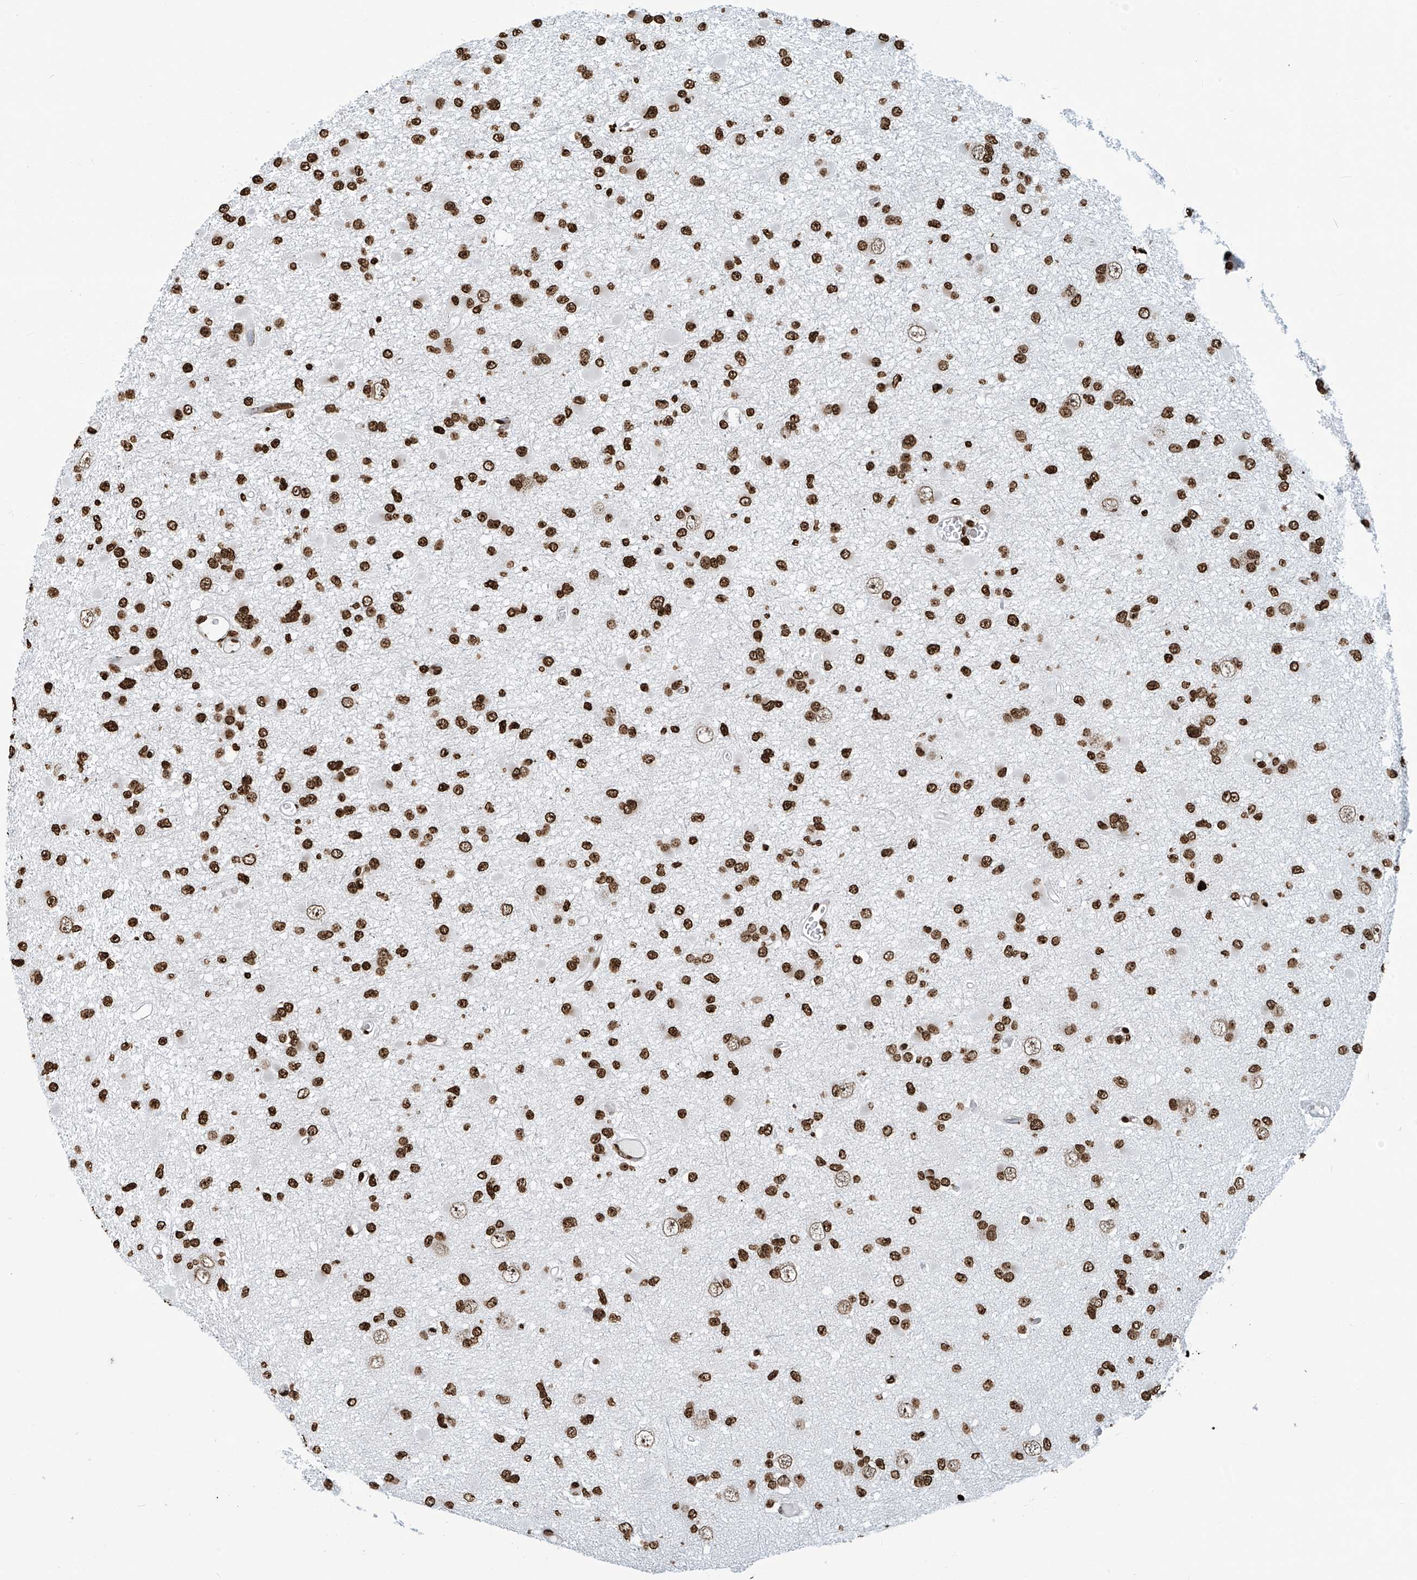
{"staining": {"intensity": "strong", "quantity": ">75%", "location": "nuclear"}, "tissue": "glioma", "cell_type": "Tumor cells", "image_type": "cancer", "snomed": [{"axis": "morphology", "description": "Glioma, malignant, Low grade"}, {"axis": "topography", "description": "Brain"}], "caption": "IHC (DAB (3,3'-diaminobenzidine)) staining of glioma reveals strong nuclear protein expression in approximately >75% of tumor cells.", "gene": "DPPA2", "patient": {"sex": "female", "age": 22}}